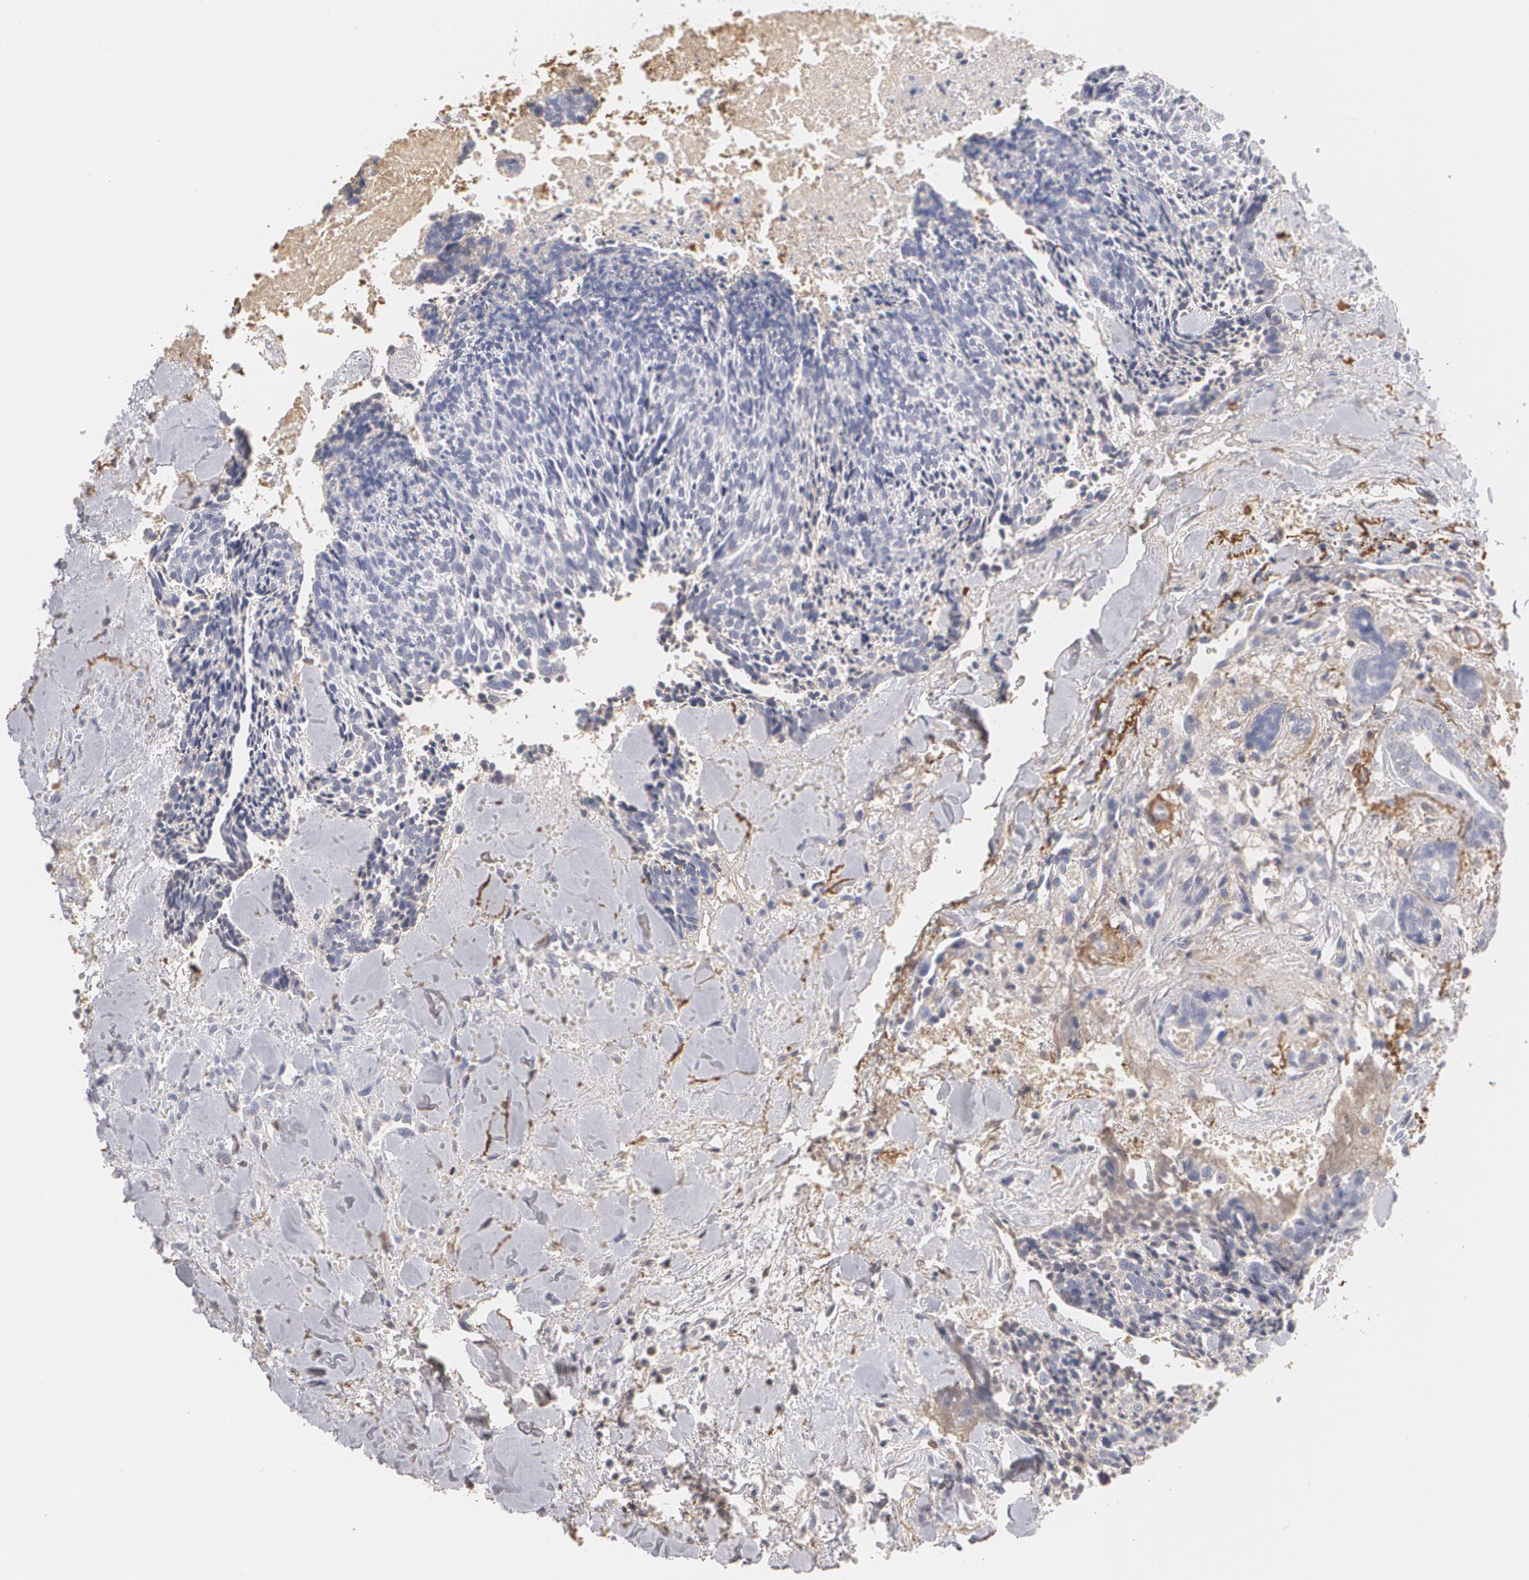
{"staining": {"intensity": "negative", "quantity": "none", "location": "none"}, "tissue": "head and neck cancer", "cell_type": "Tumor cells", "image_type": "cancer", "snomed": [{"axis": "morphology", "description": "Squamous cell carcinoma, NOS"}, {"axis": "topography", "description": "Salivary gland"}, {"axis": "topography", "description": "Head-Neck"}], "caption": "IHC photomicrograph of human head and neck cancer (squamous cell carcinoma) stained for a protein (brown), which reveals no staining in tumor cells.", "gene": "SERPINA1", "patient": {"sex": "male", "age": 70}}